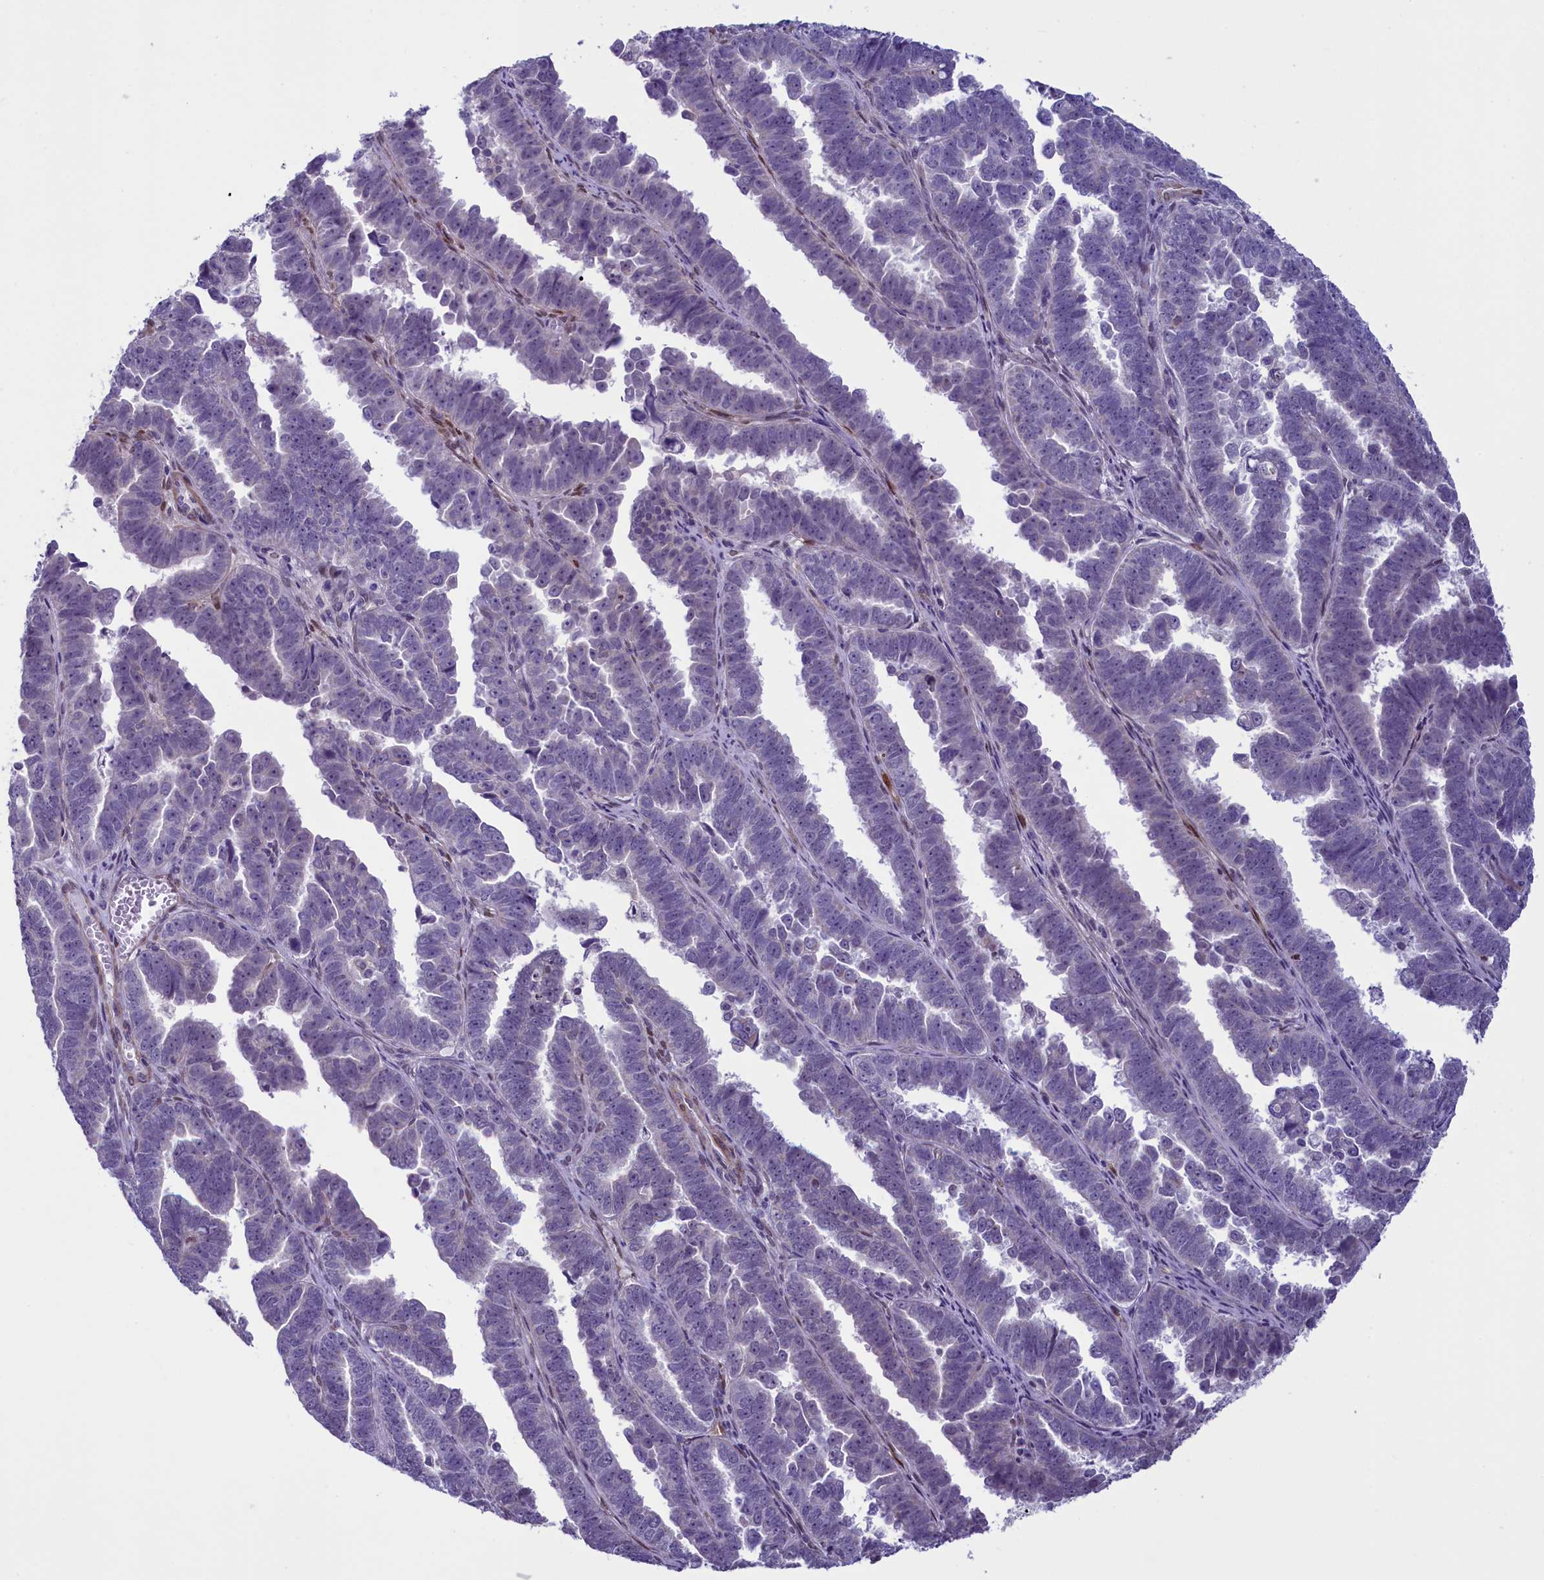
{"staining": {"intensity": "negative", "quantity": "none", "location": "none"}, "tissue": "endometrial cancer", "cell_type": "Tumor cells", "image_type": "cancer", "snomed": [{"axis": "morphology", "description": "Adenocarcinoma, NOS"}, {"axis": "topography", "description": "Endometrium"}], "caption": "Immunohistochemistry (IHC) of endometrial cancer (adenocarcinoma) exhibits no expression in tumor cells.", "gene": "IGSF6", "patient": {"sex": "female", "age": 75}}